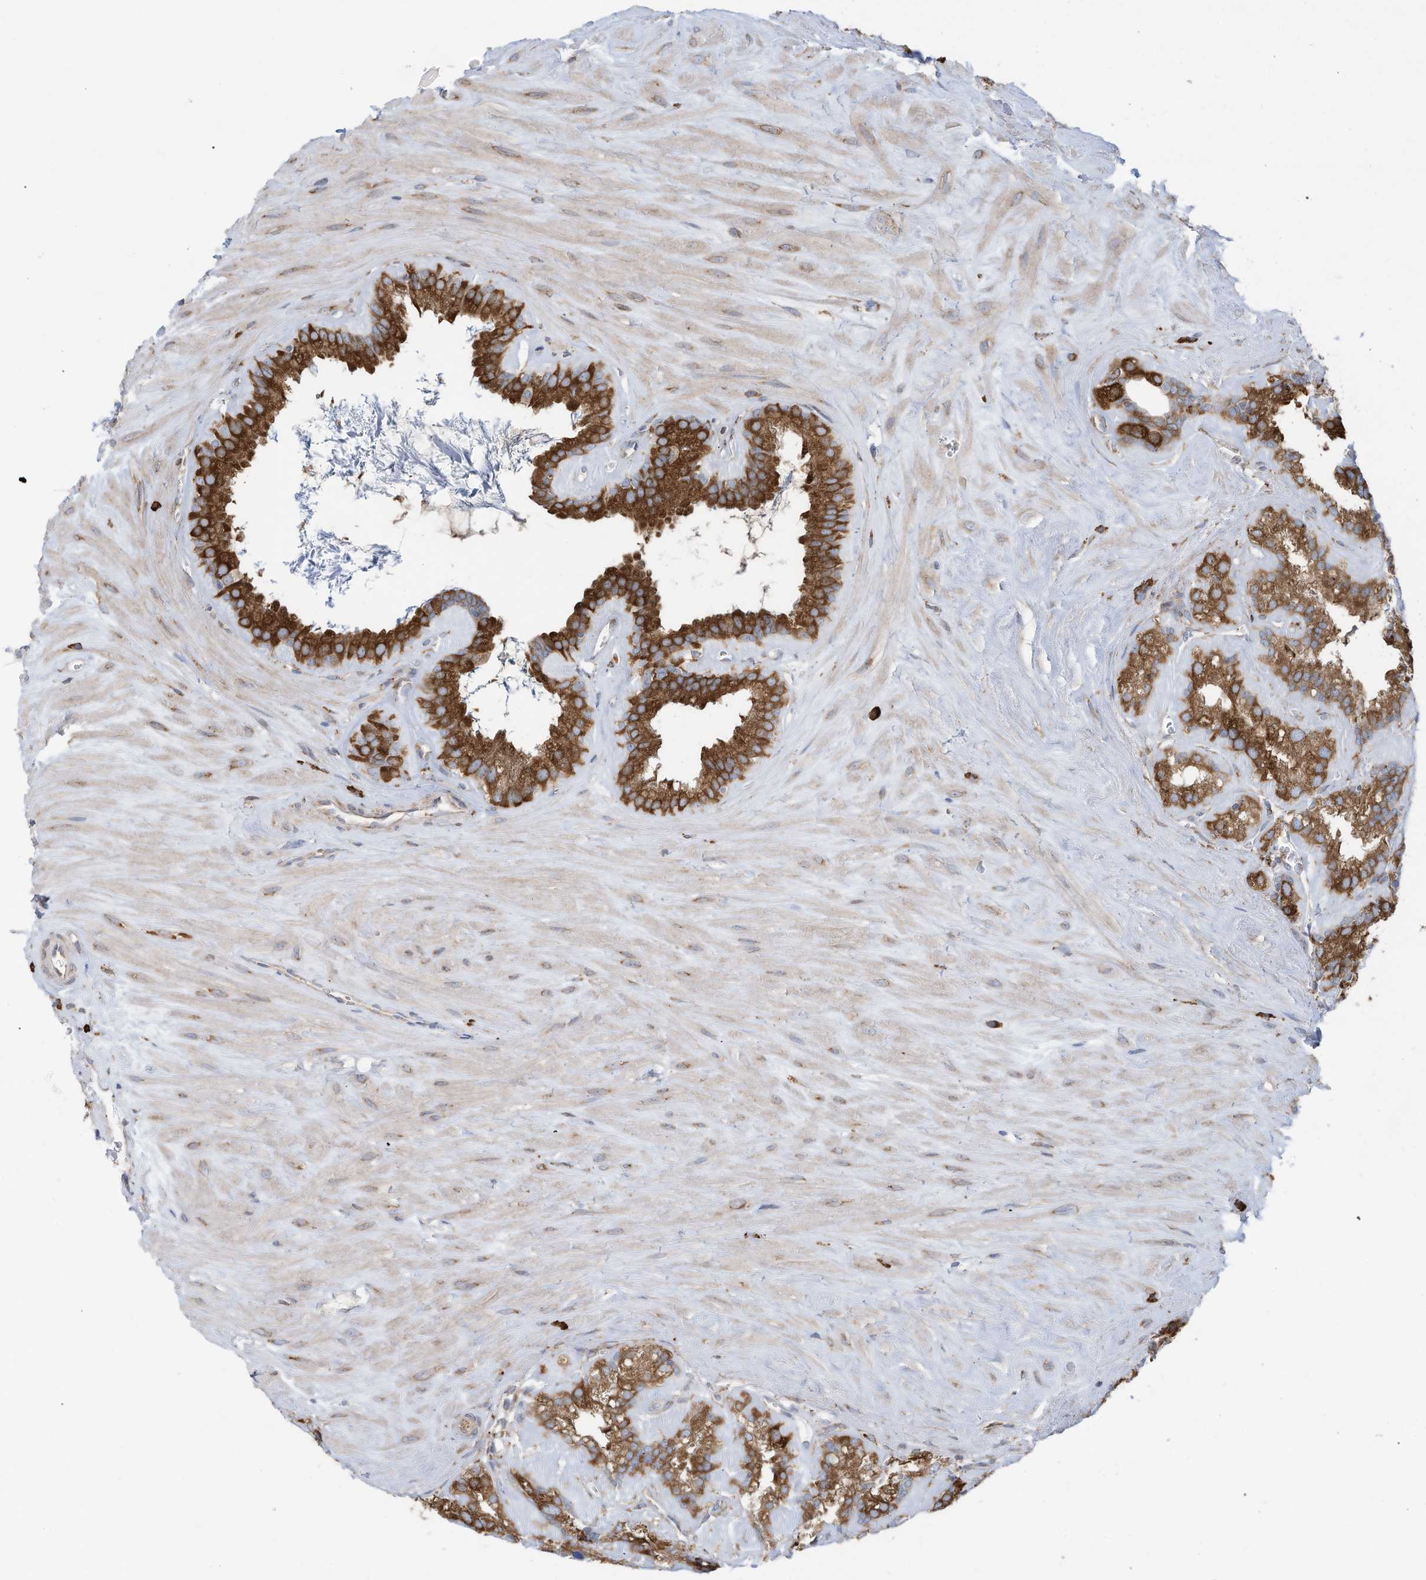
{"staining": {"intensity": "strong", "quantity": ">75%", "location": "cytoplasmic/membranous"}, "tissue": "seminal vesicle", "cell_type": "Glandular cells", "image_type": "normal", "snomed": [{"axis": "morphology", "description": "Normal tissue, NOS"}, {"axis": "topography", "description": "Prostate"}, {"axis": "topography", "description": "Seminal veicle"}], "caption": "Immunohistochemistry (IHC) image of normal seminal vesicle: human seminal vesicle stained using immunohistochemistry demonstrates high levels of strong protein expression localized specifically in the cytoplasmic/membranous of glandular cells, appearing as a cytoplasmic/membranous brown color.", "gene": "ZNF354C", "patient": {"sex": "male", "age": 59}}